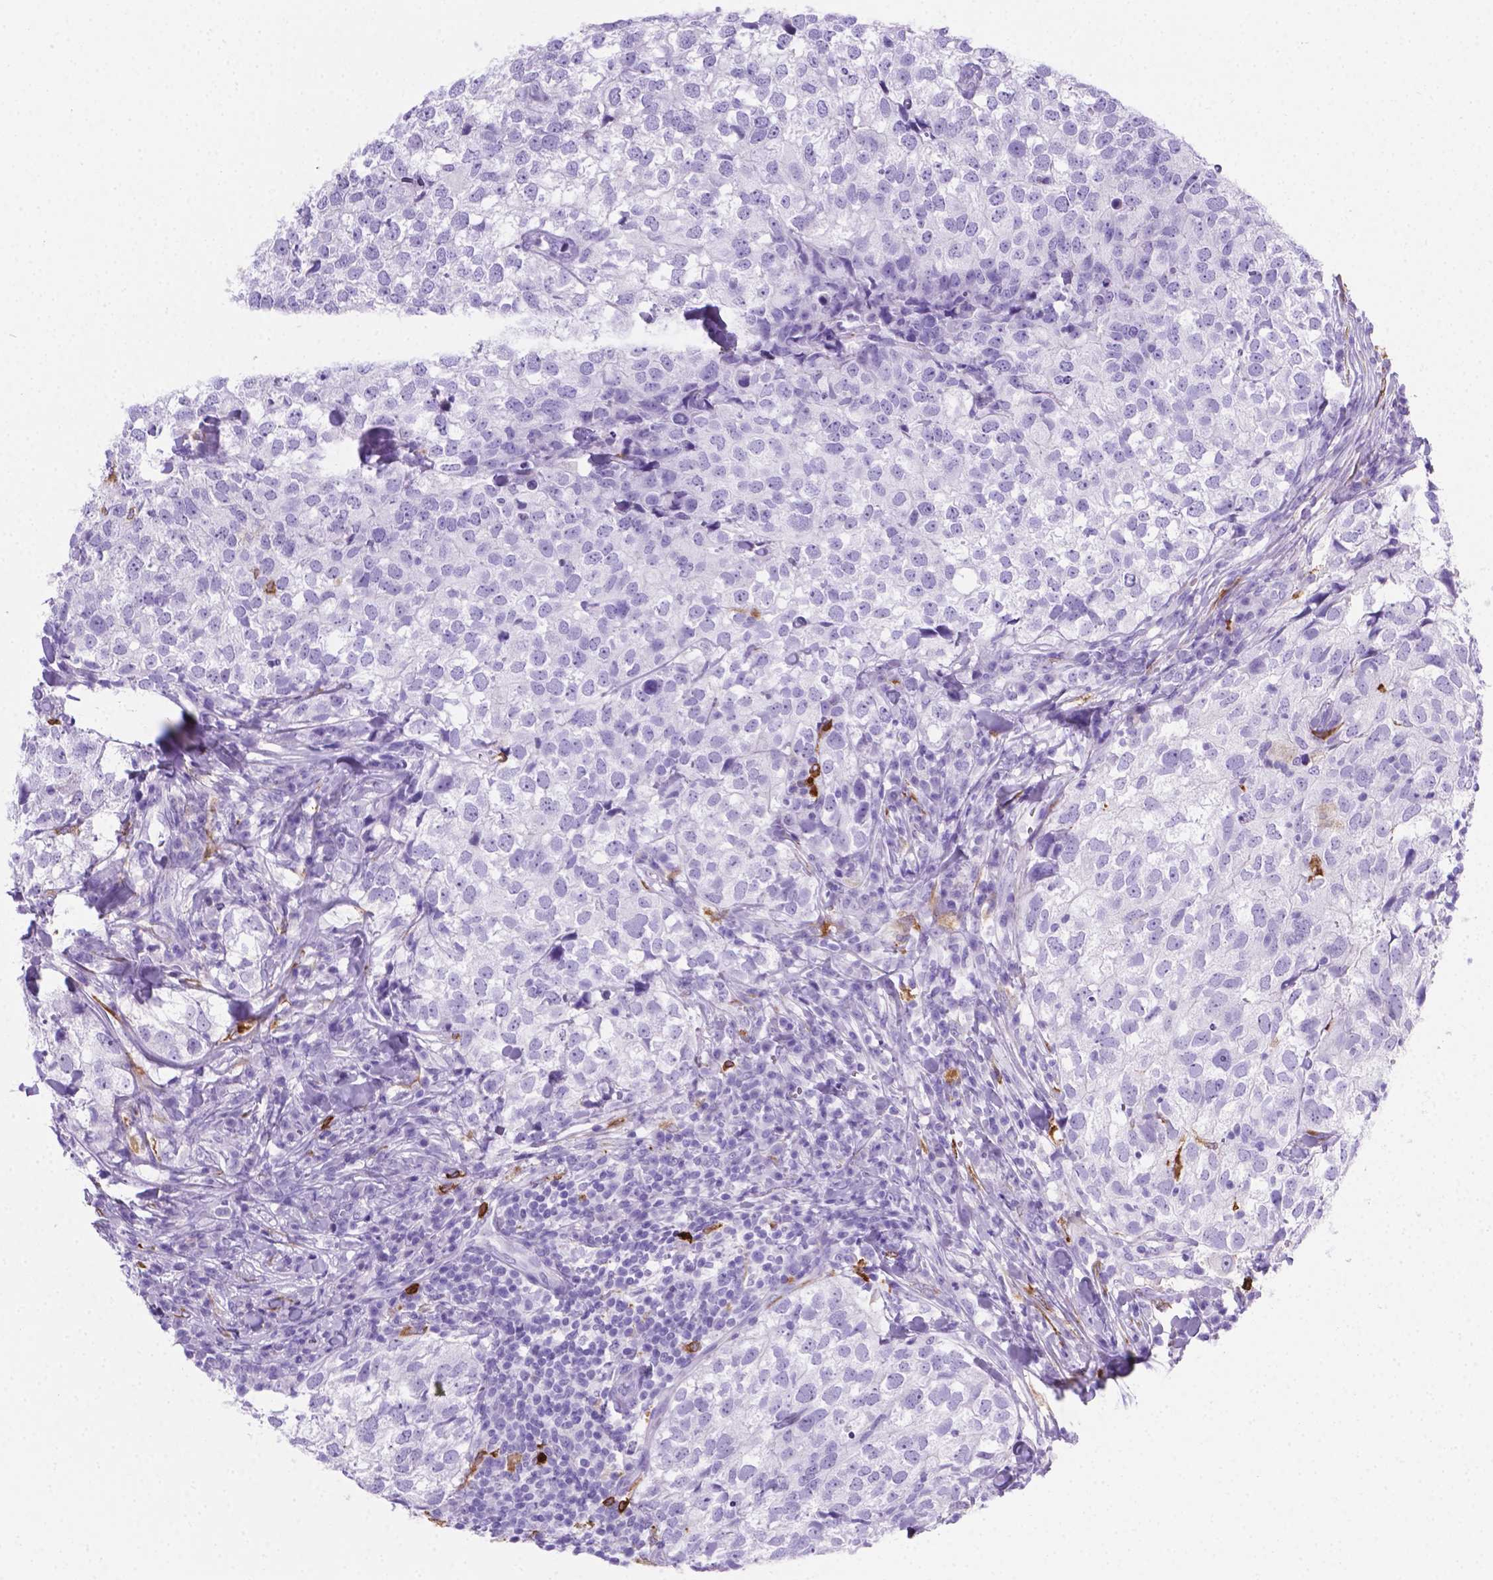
{"staining": {"intensity": "negative", "quantity": "none", "location": "none"}, "tissue": "breast cancer", "cell_type": "Tumor cells", "image_type": "cancer", "snomed": [{"axis": "morphology", "description": "Duct carcinoma"}, {"axis": "topography", "description": "Breast"}], "caption": "Tumor cells show no significant positivity in breast cancer (infiltrating ductal carcinoma).", "gene": "MACF1", "patient": {"sex": "female", "age": 30}}